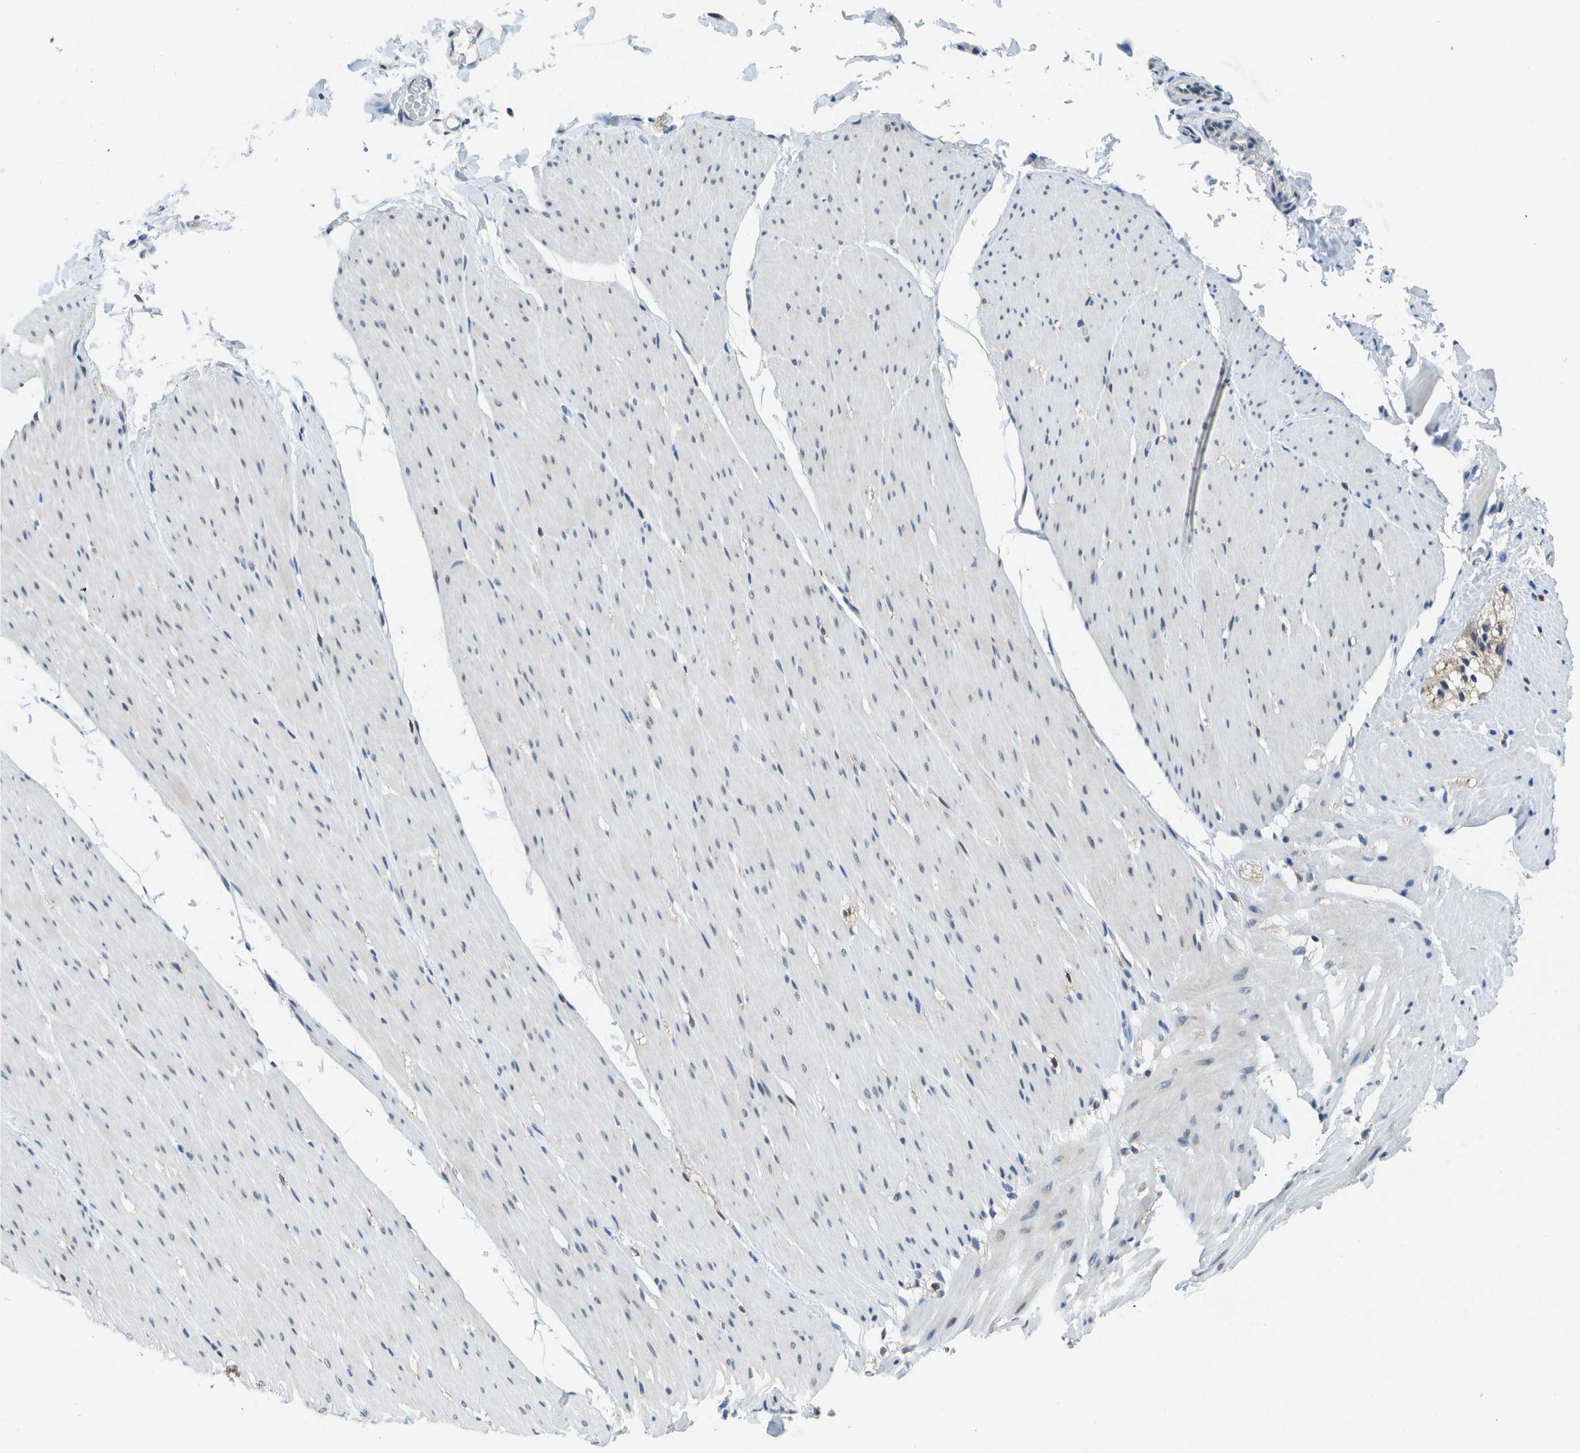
{"staining": {"intensity": "weak", "quantity": "<25%", "location": "cytoplasmic/membranous"}, "tissue": "smooth muscle", "cell_type": "Smooth muscle cells", "image_type": "normal", "snomed": [{"axis": "morphology", "description": "Normal tissue, NOS"}, {"axis": "topography", "description": "Smooth muscle"}, {"axis": "topography", "description": "Colon"}], "caption": "DAB (3,3'-diaminobenzidine) immunohistochemical staining of benign human smooth muscle displays no significant staining in smooth muscle cells. (DAB (3,3'-diaminobenzidine) immunohistochemistry (IHC) with hematoxylin counter stain).", "gene": "DSE", "patient": {"sex": "male", "age": 67}}